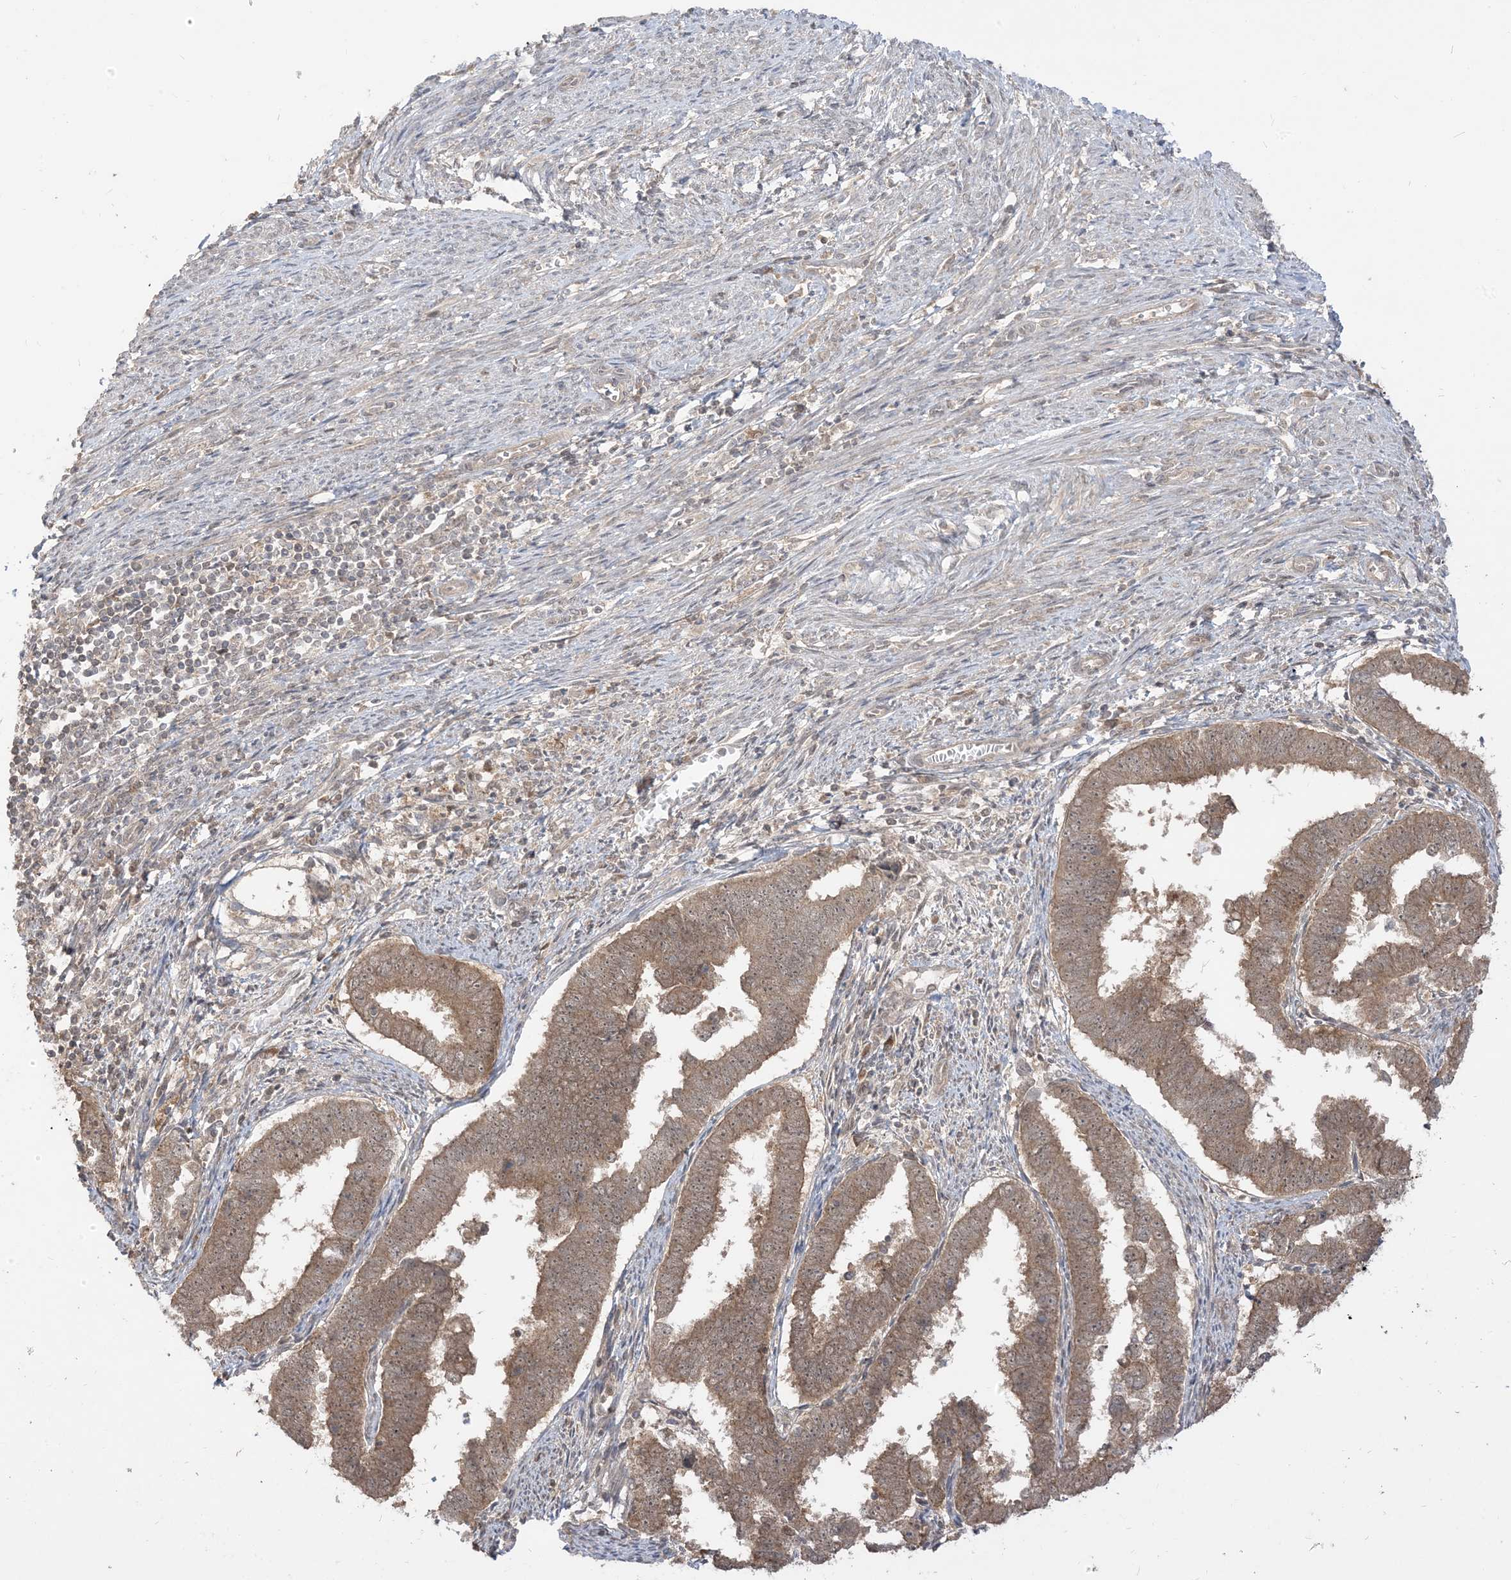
{"staining": {"intensity": "weak", "quantity": ">75%", "location": "cytoplasmic/membranous,nuclear"}, "tissue": "endometrial cancer", "cell_type": "Tumor cells", "image_type": "cancer", "snomed": [{"axis": "morphology", "description": "Adenocarcinoma, NOS"}, {"axis": "topography", "description": "Endometrium"}], "caption": "An immunohistochemistry micrograph of neoplastic tissue is shown. Protein staining in brown highlights weak cytoplasmic/membranous and nuclear positivity in endometrial adenocarcinoma within tumor cells.", "gene": "TBCC", "patient": {"sex": "female", "age": 75}}